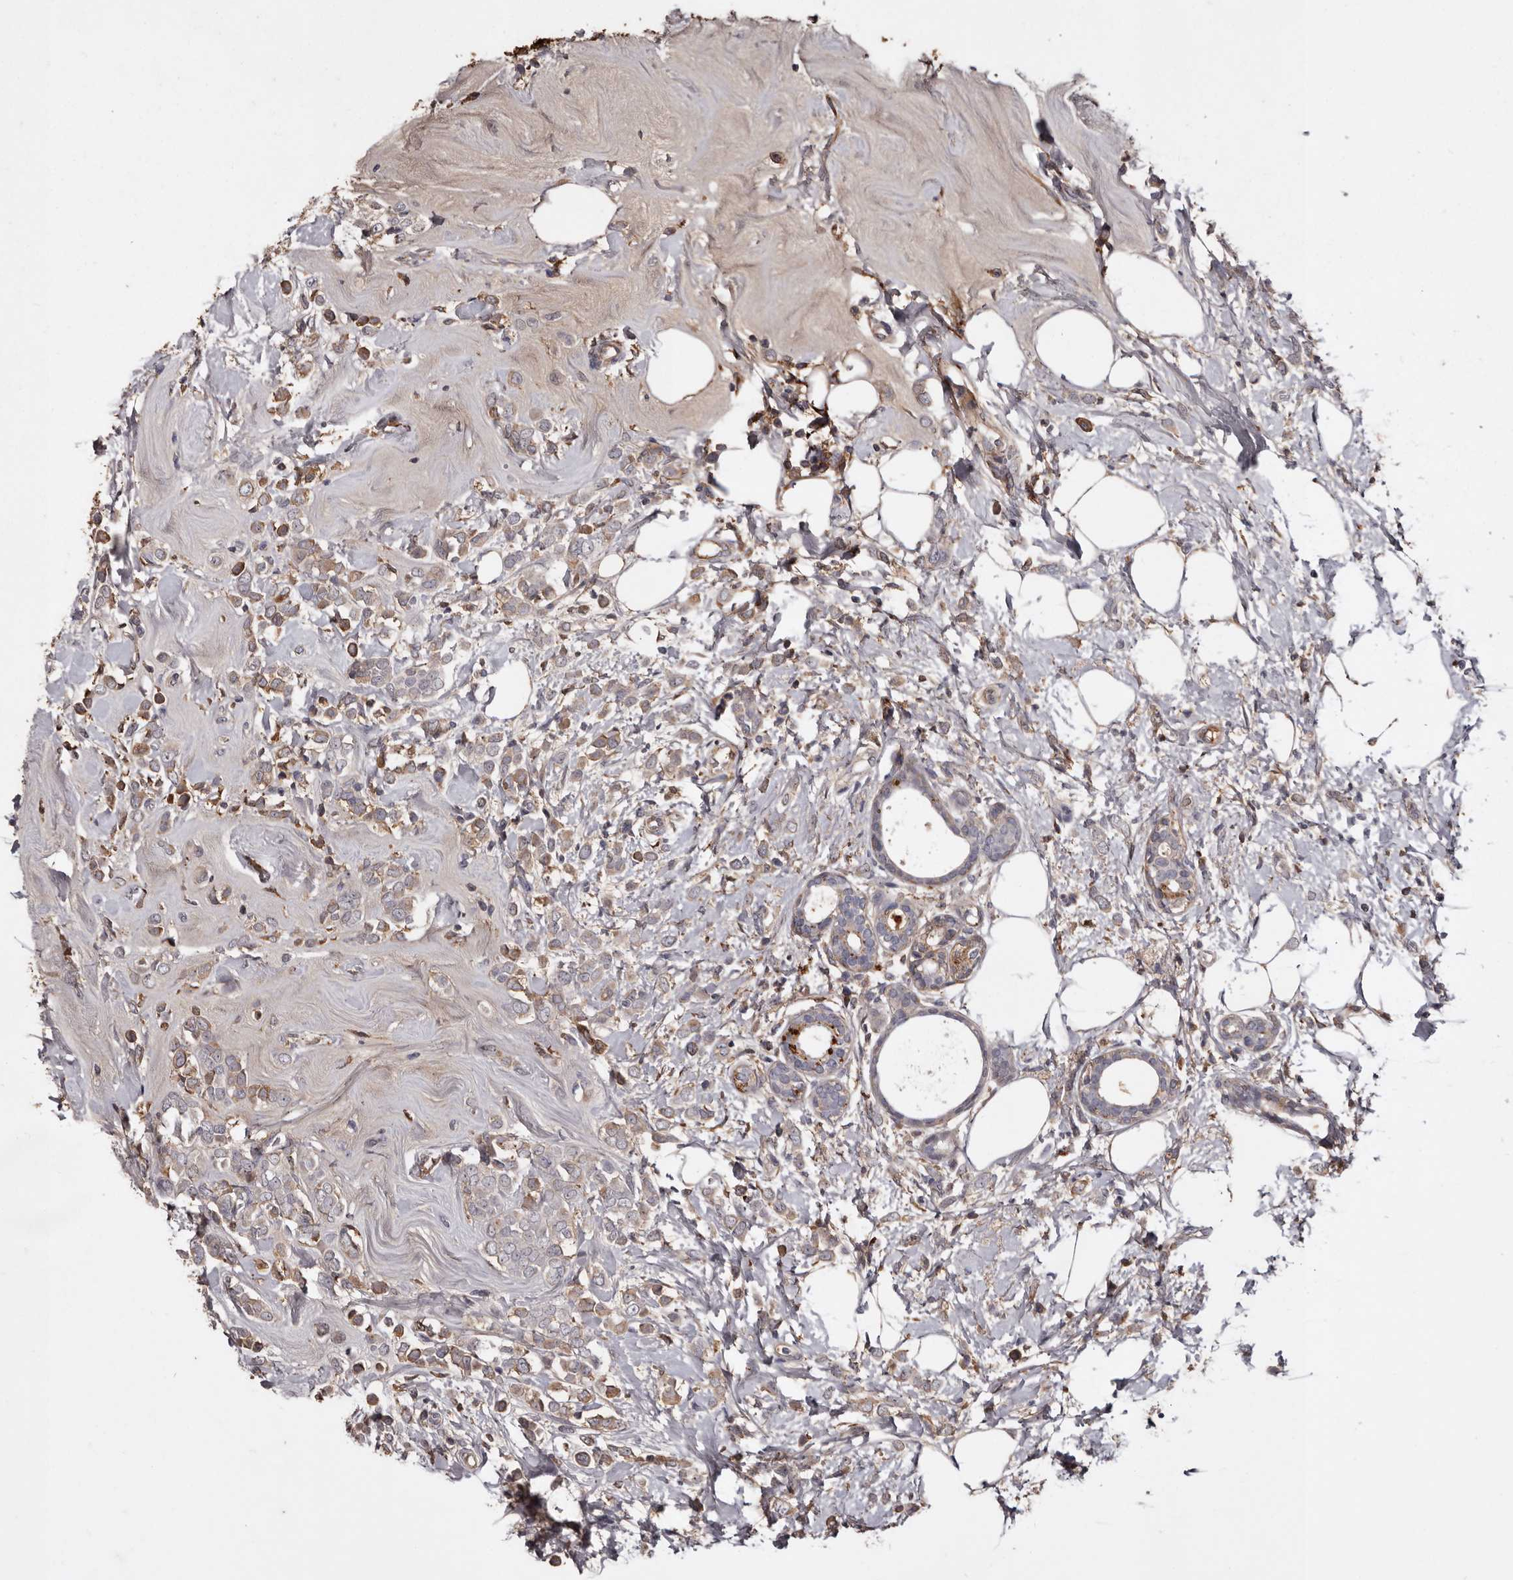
{"staining": {"intensity": "moderate", "quantity": ">75%", "location": "cytoplasmic/membranous"}, "tissue": "breast cancer", "cell_type": "Tumor cells", "image_type": "cancer", "snomed": [{"axis": "morphology", "description": "Lobular carcinoma"}, {"axis": "topography", "description": "Breast"}], "caption": "IHC micrograph of neoplastic tissue: breast cancer stained using immunohistochemistry (IHC) reveals medium levels of moderate protein expression localized specifically in the cytoplasmic/membranous of tumor cells, appearing as a cytoplasmic/membranous brown color.", "gene": "CYP1B1", "patient": {"sex": "female", "age": 47}}